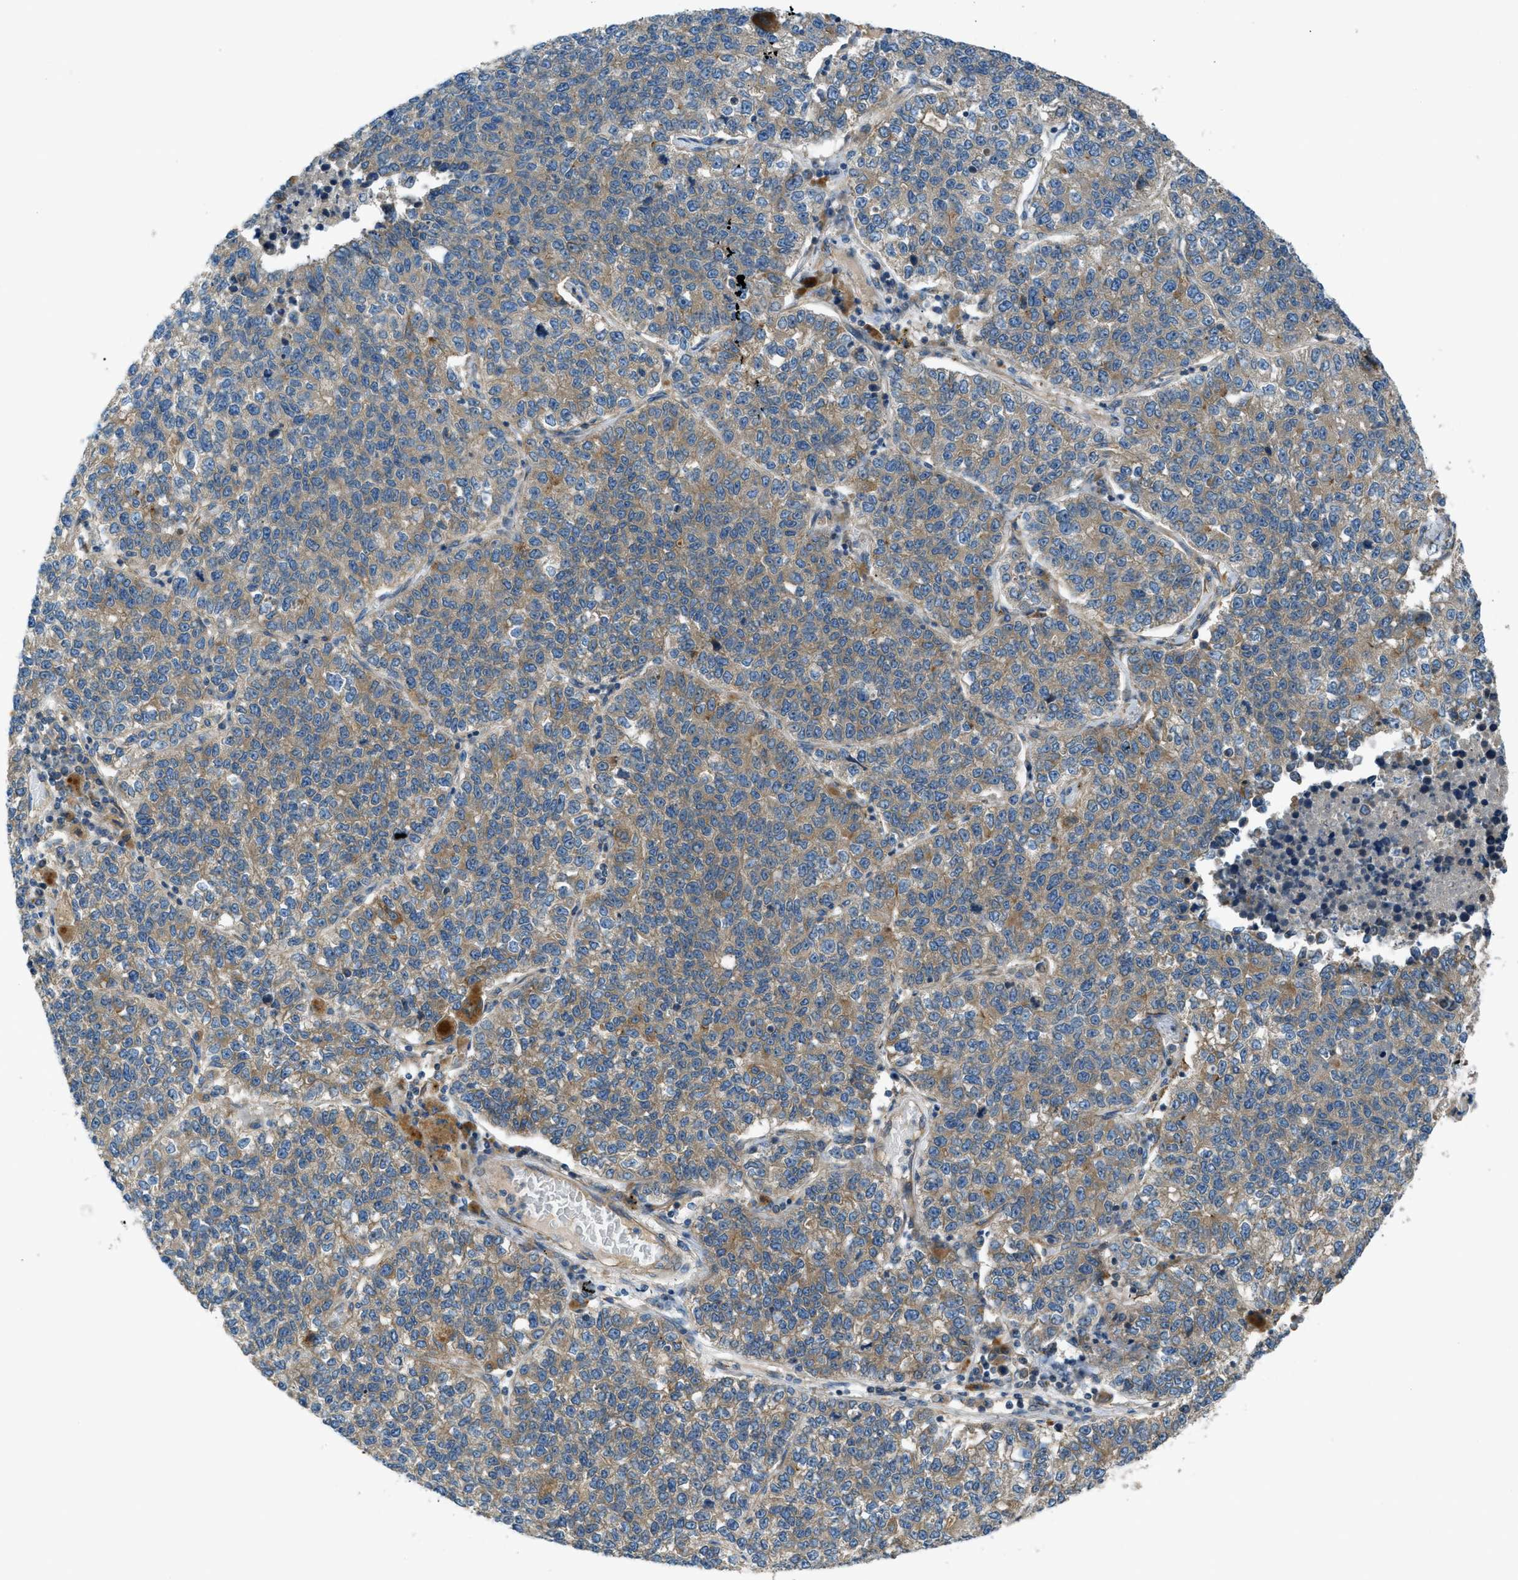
{"staining": {"intensity": "moderate", "quantity": ">75%", "location": "cytoplasmic/membranous"}, "tissue": "lung cancer", "cell_type": "Tumor cells", "image_type": "cancer", "snomed": [{"axis": "morphology", "description": "Adenocarcinoma, NOS"}, {"axis": "topography", "description": "Lung"}], "caption": "DAB immunohistochemical staining of human lung cancer displays moderate cytoplasmic/membranous protein positivity in about >75% of tumor cells. The protein is shown in brown color, while the nuclei are stained blue.", "gene": "VEZT", "patient": {"sex": "male", "age": 49}}